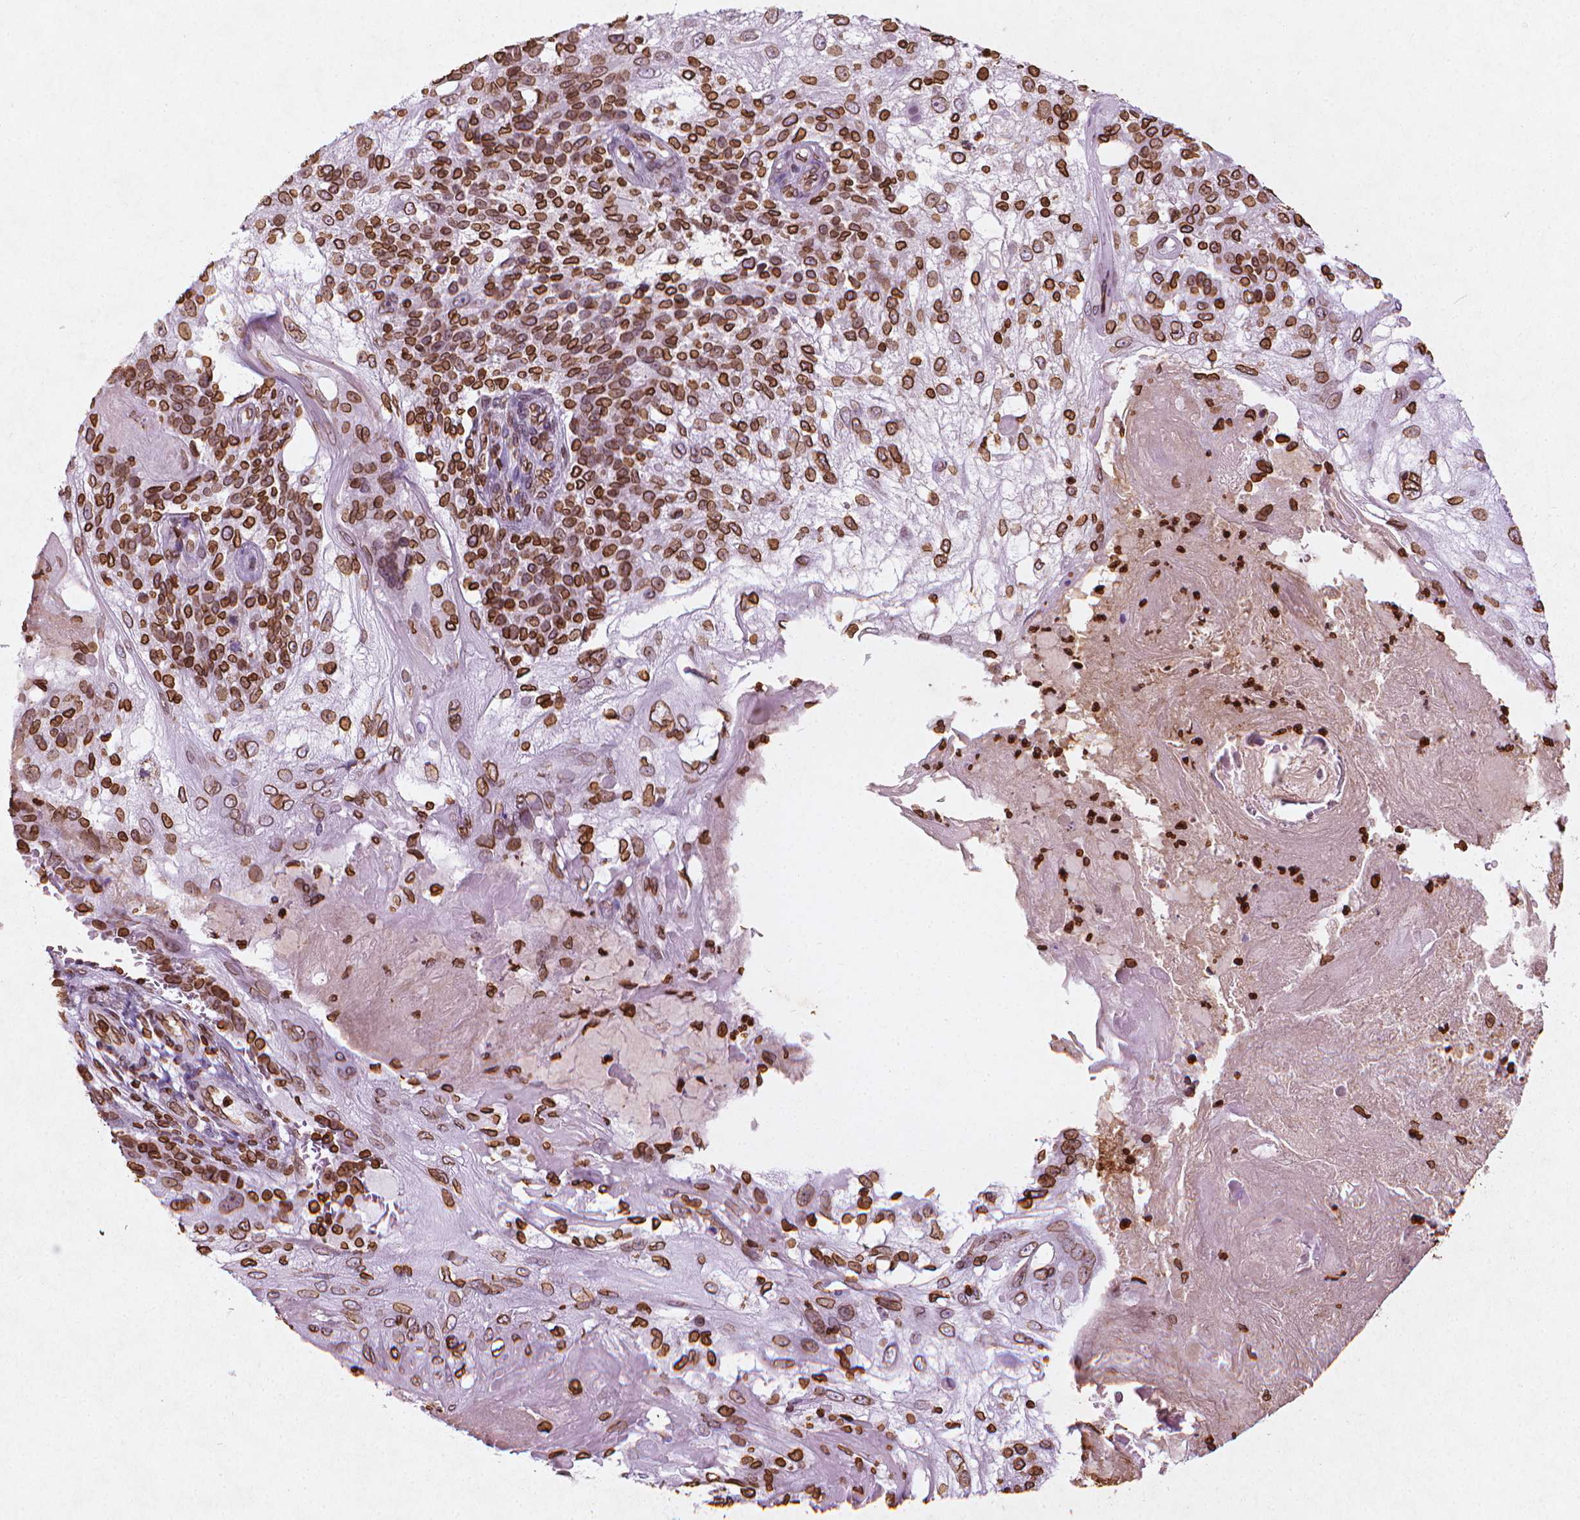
{"staining": {"intensity": "strong", "quantity": ">75%", "location": "cytoplasmic/membranous,nuclear"}, "tissue": "skin cancer", "cell_type": "Tumor cells", "image_type": "cancer", "snomed": [{"axis": "morphology", "description": "Normal tissue, NOS"}, {"axis": "morphology", "description": "Squamous cell carcinoma, NOS"}, {"axis": "topography", "description": "Skin"}], "caption": "High-magnification brightfield microscopy of skin cancer (squamous cell carcinoma) stained with DAB (brown) and counterstained with hematoxylin (blue). tumor cells exhibit strong cytoplasmic/membranous and nuclear expression is appreciated in approximately>75% of cells.", "gene": "LMNB1", "patient": {"sex": "female", "age": 83}}